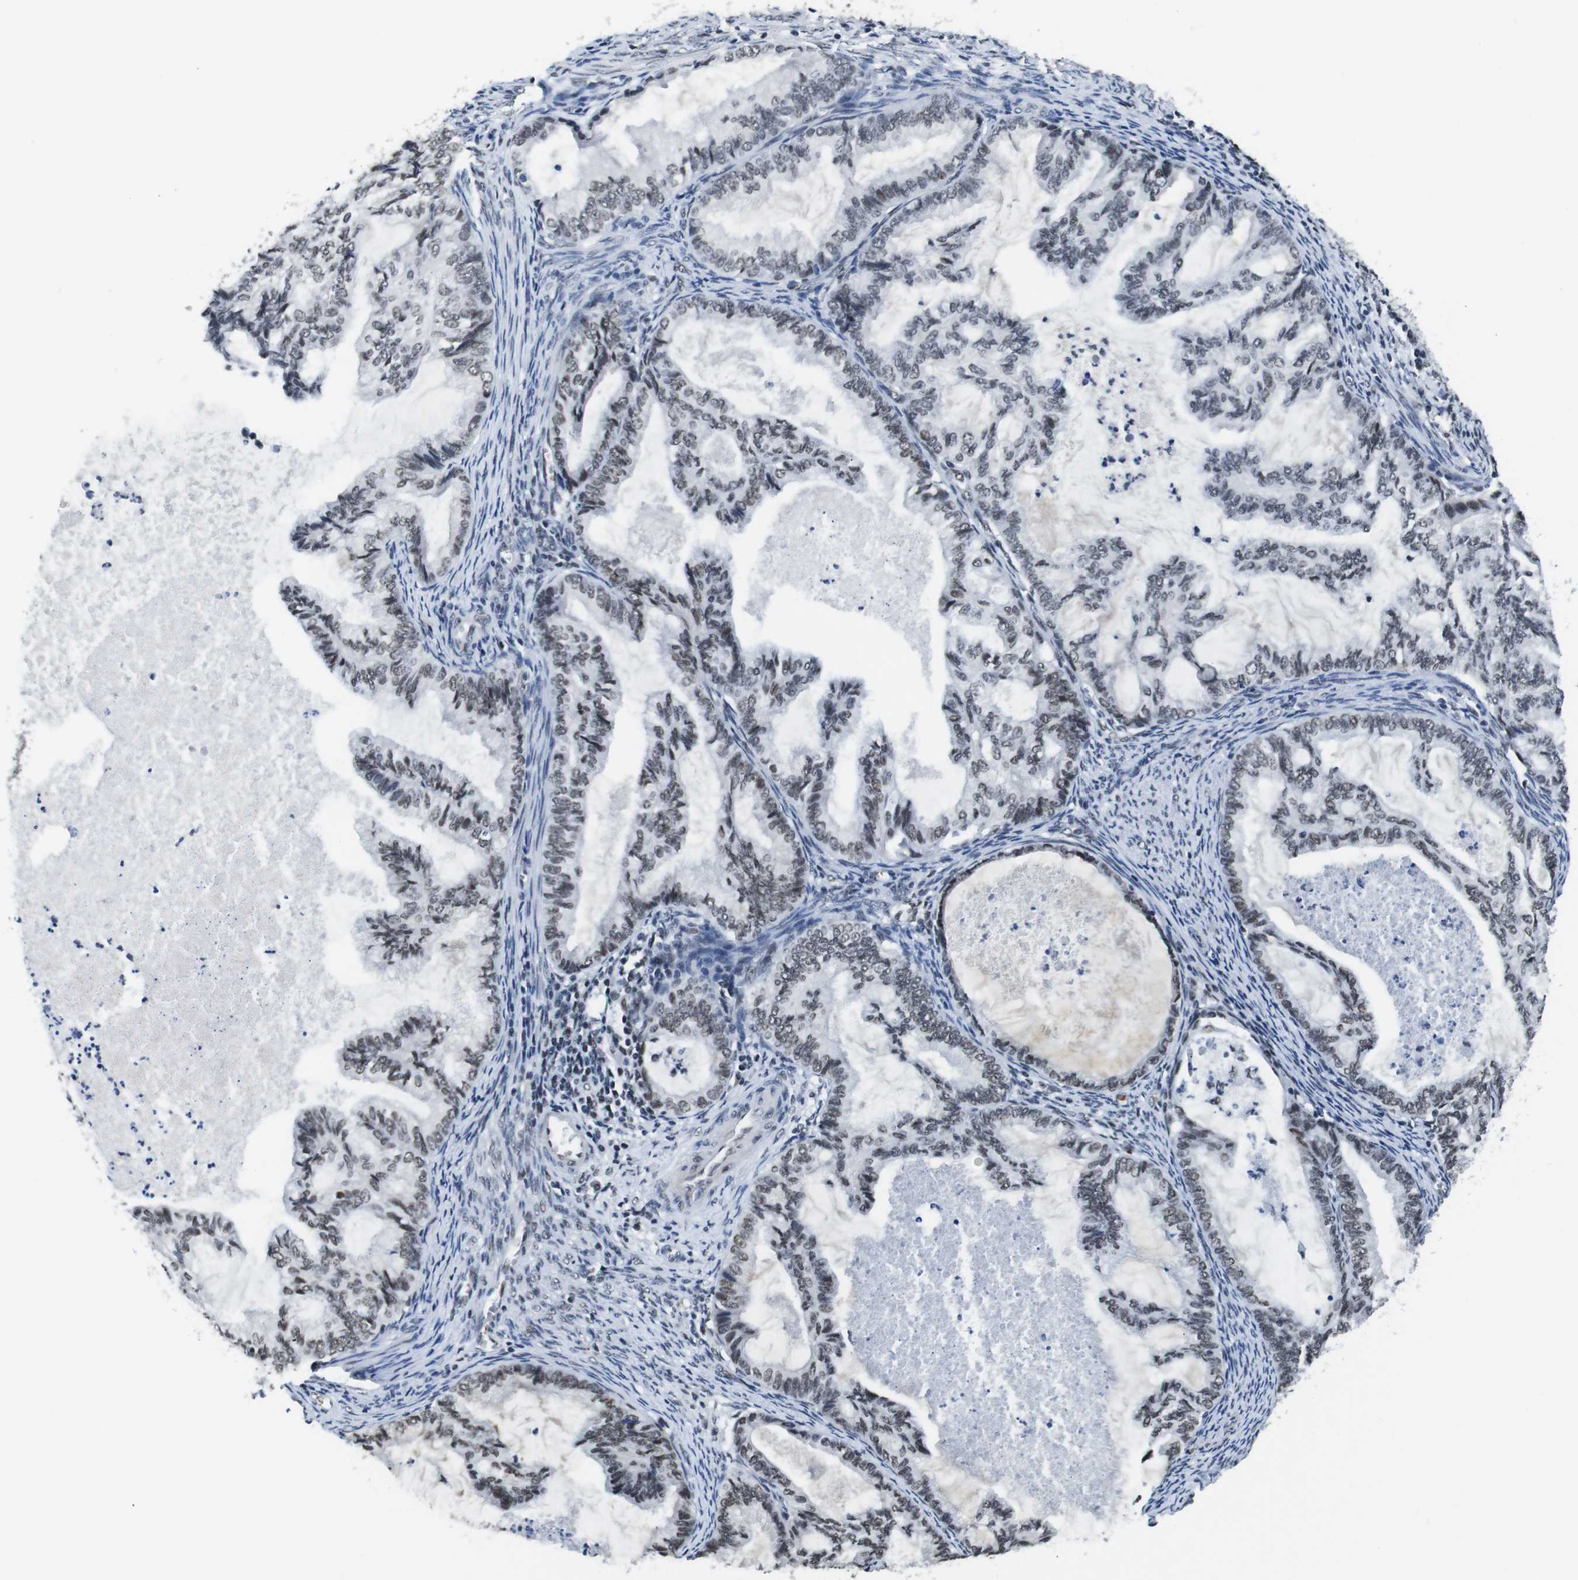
{"staining": {"intensity": "weak", "quantity": ">75%", "location": "nuclear"}, "tissue": "cervical cancer", "cell_type": "Tumor cells", "image_type": "cancer", "snomed": [{"axis": "morphology", "description": "Normal tissue, NOS"}, {"axis": "morphology", "description": "Adenocarcinoma, NOS"}, {"axis": "topography", "description": "Cervix"}, {"axis": "topography", "description": "Endometrium"}], "caption": "Weak nuclear protein expression is present in approximately >75% of tumor cells in adenocarcinoma (cervical).", "gene": "ILDR2", "patient": {"sex": "female", "age": 86}}